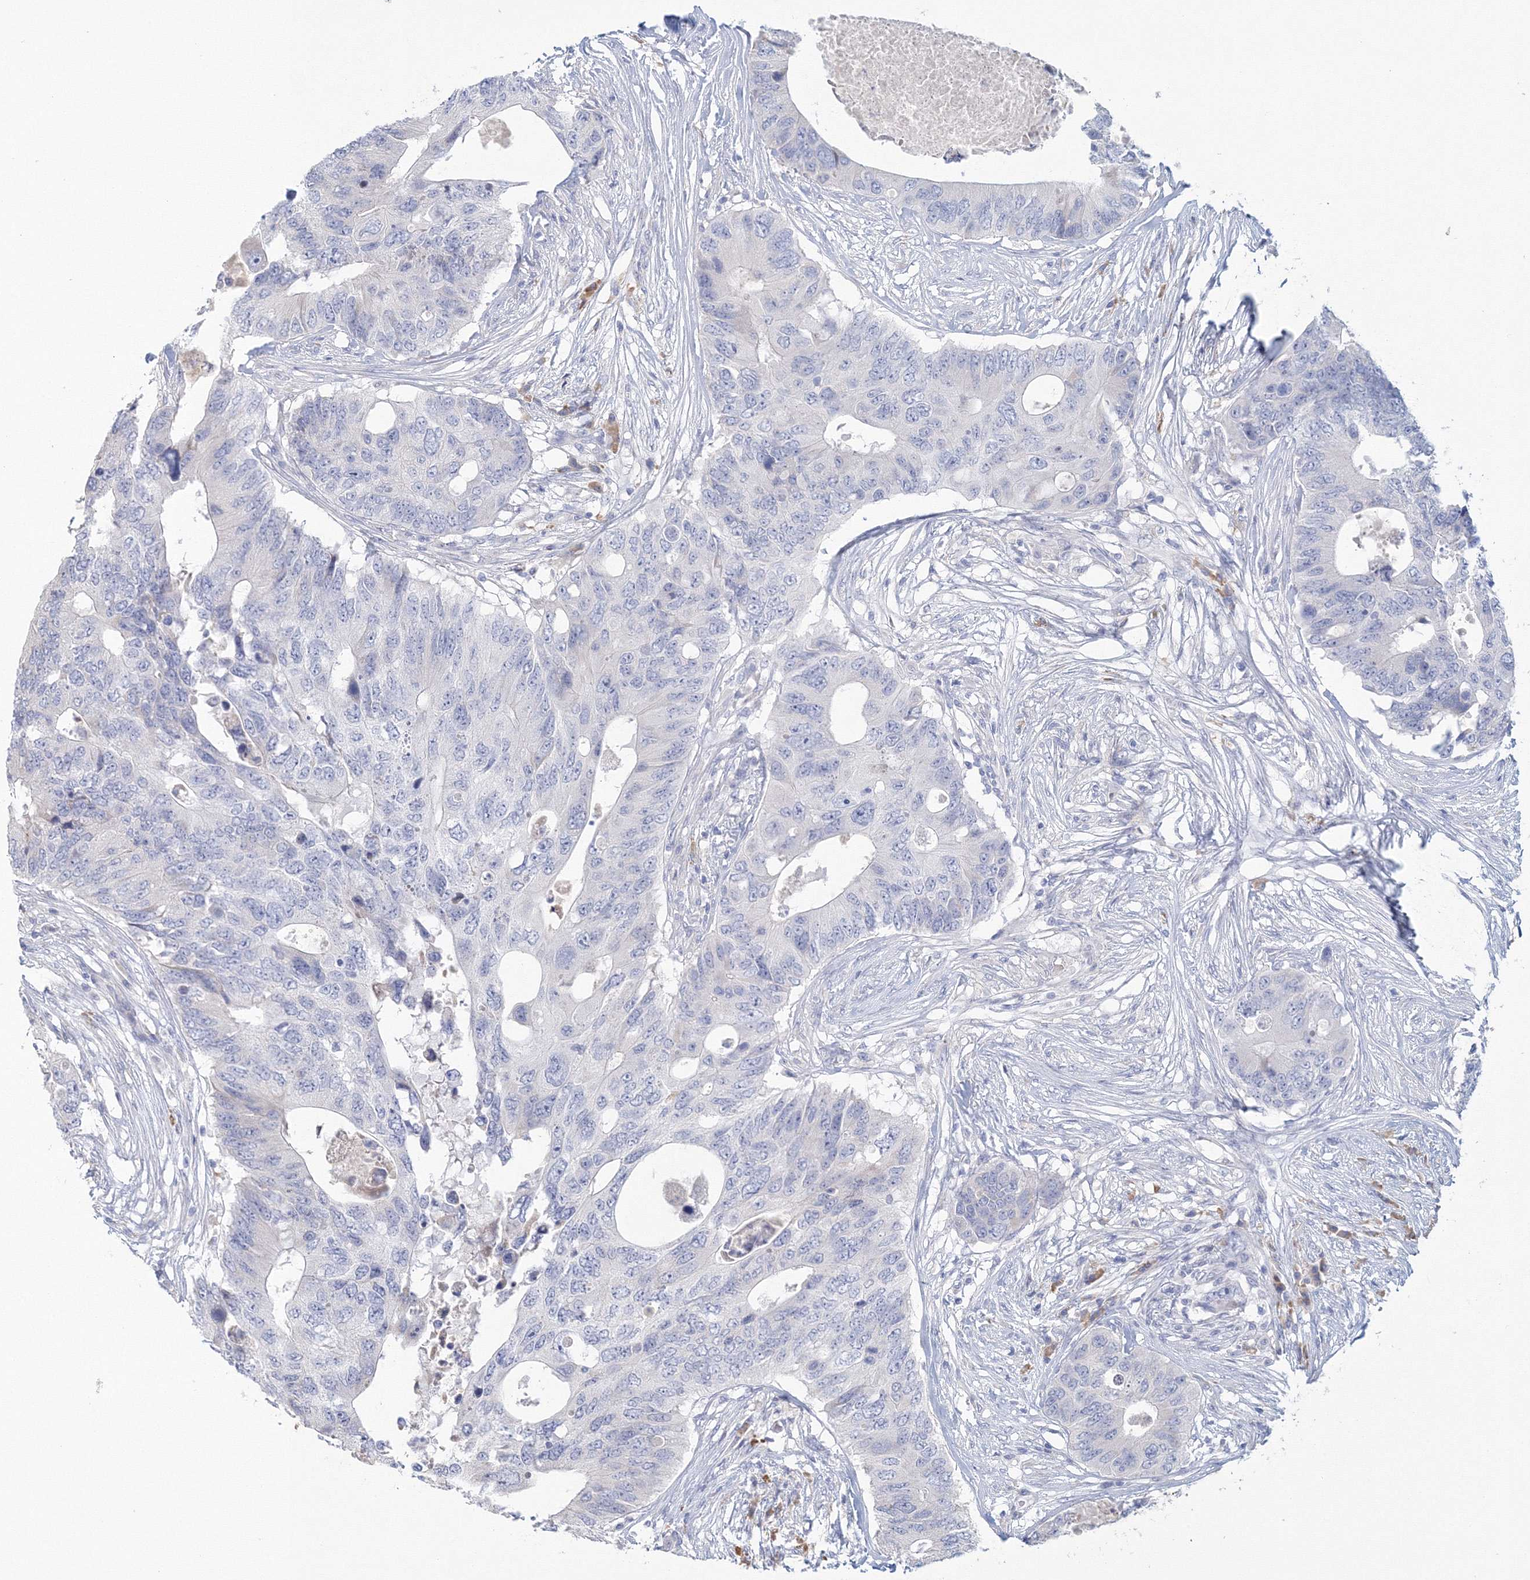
{"staining": {"intensity": "negative", "quantity": "none", "location": "none"}, "tissue": "colorectal cancer", "cell_type": "Tumor cells", "image_type": "cancer", "snomed": [{"axis": "morphology", "description": "Adenocarcinoma, NOS"}, {"axis": "topography", "description": "Colon"}], "caption": "This is an immunohistochemistry (IHC) histopathology image of human colorectal cancer (adenocarcinoma). There is no positivity in tumor cells.", "gene": "VSIG1", "patient": {"sex": "male", "age": 71}}